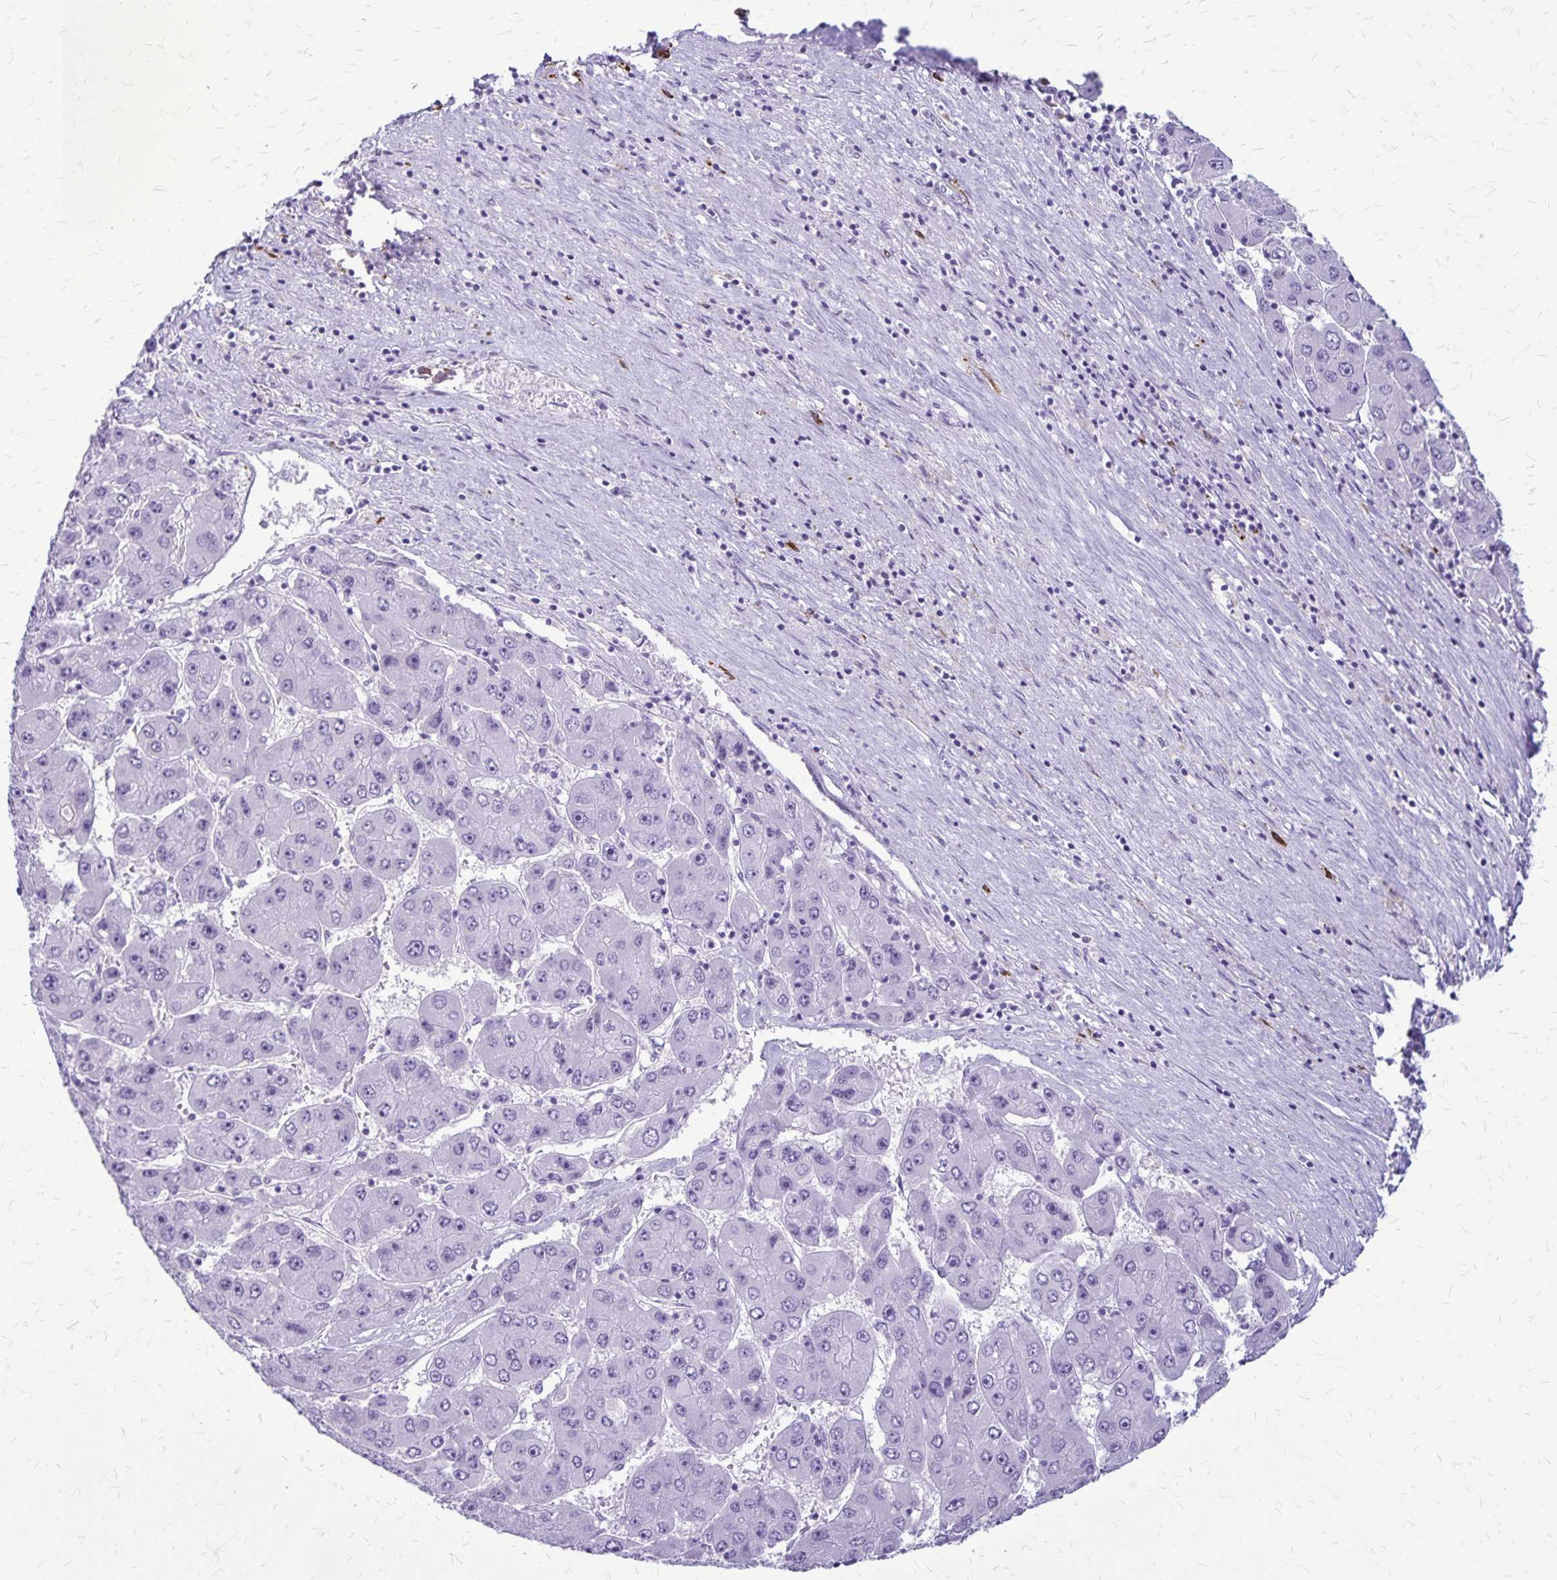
{"staining": {"intensity": "negative", "quantity": "none", "location": "none"}, "tissue": "liver cancer", "cell_type": "Tumor cells", "image_type": "cancer", "snomed": [{"axis": "morphology", "description": "Carcinoma, Hepatocellular, NOS"}, {"axis": "topography", "description": "Liver"}], "caption": "High power microscopy histopathology image of an immunohistochemistry histopathology image of hepatocellular carcinoma (liver), revealing no significant expression in tumor cells.", "gene": "RTN1", "patient": {"sex": "female", "age": 61}}